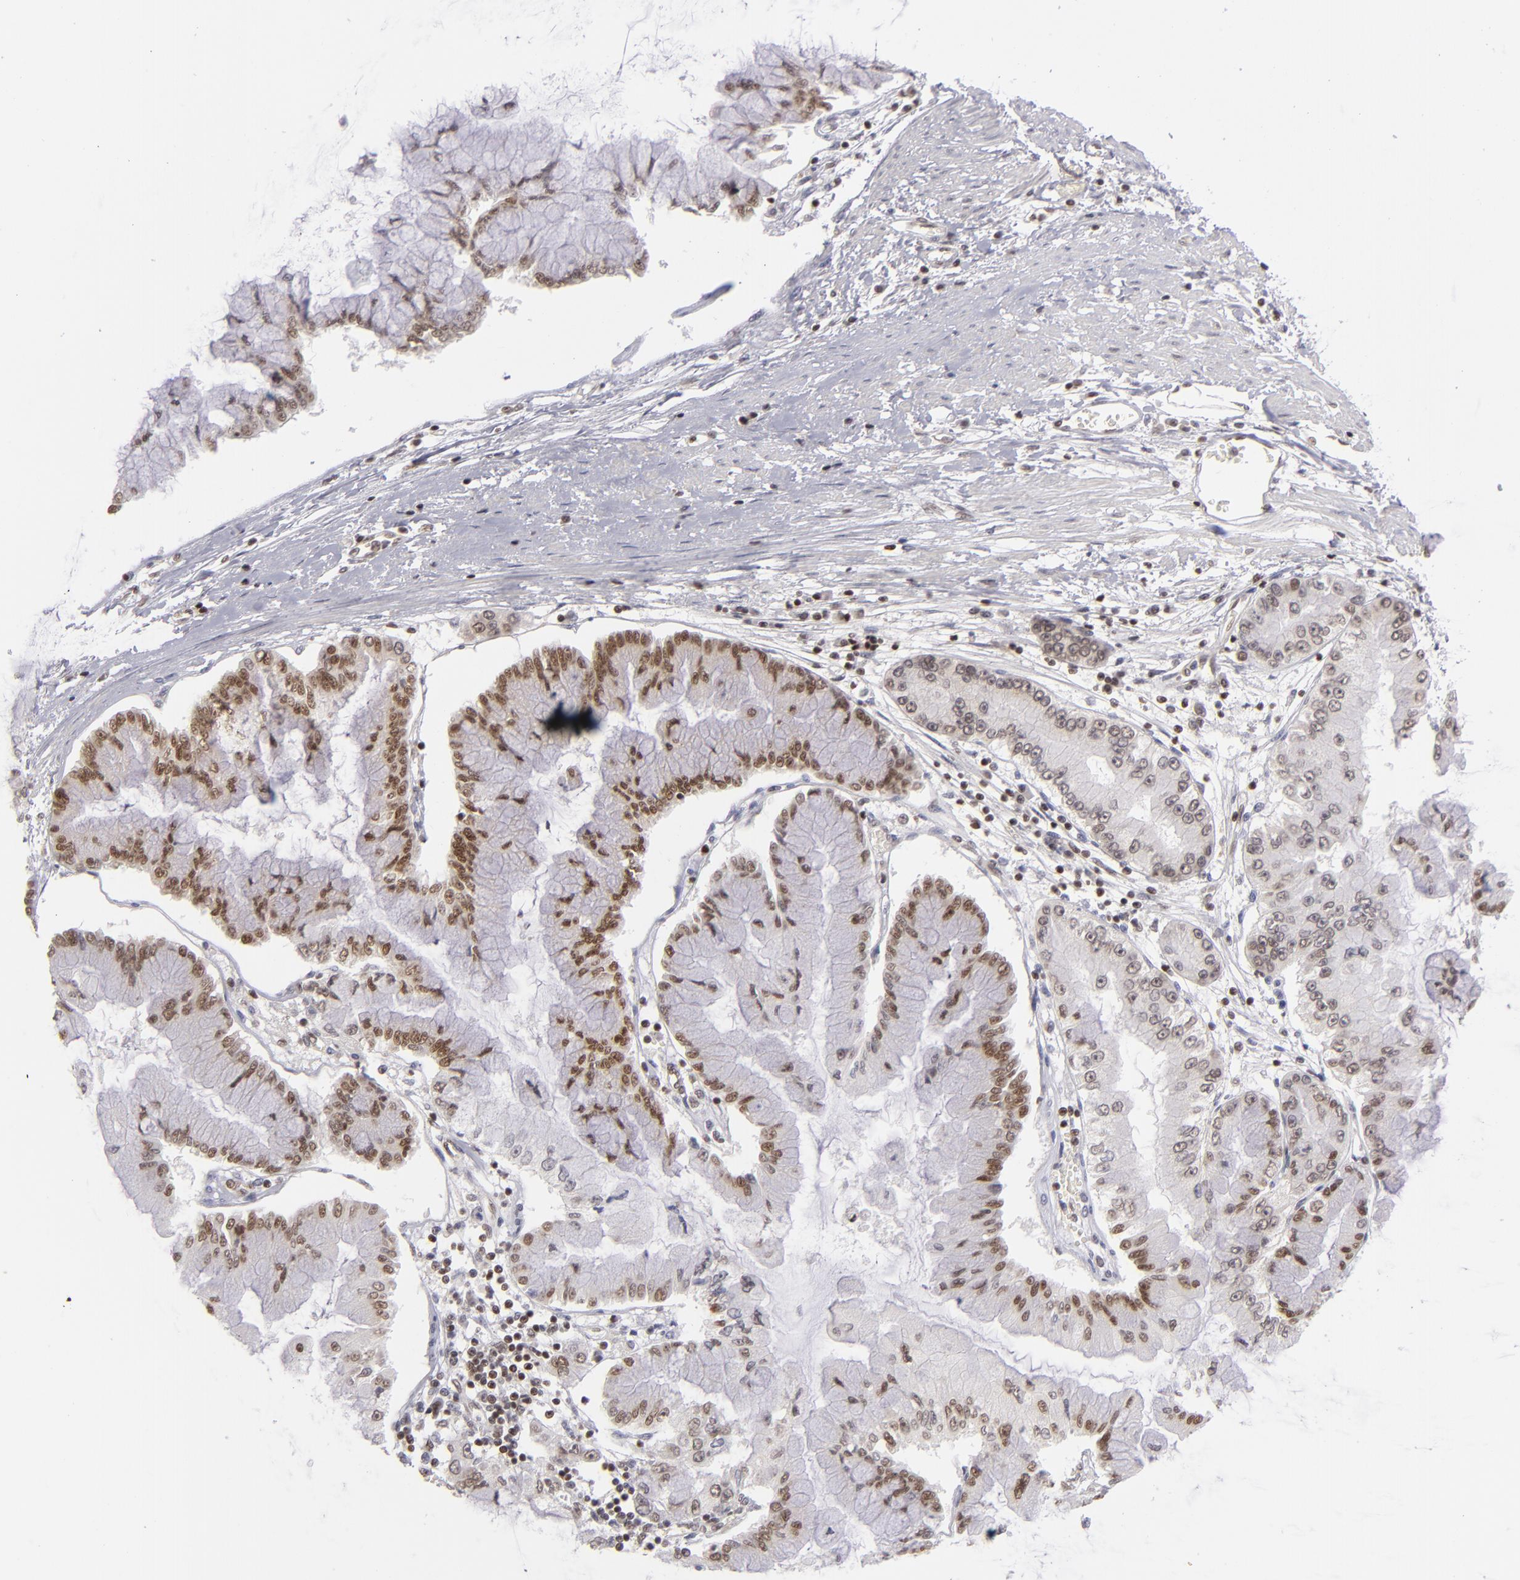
{"staining": {"intensity": "moderate", "quantity": "25%-75%", "location": "nuclear"}, "tissue": "liver cancer", "cell_type": "Tumor cells", "image_type": "cancer", "snomed": [{"axis": "morphology", "description": "Cholangiocarcinoma"}, {"axis": "topography", "description": "Liver"}], "caption": "Moderate nuclear expression is seen in about 25%-75% of tumor cells in liver cancer (cholangiocarcinoma). (brown staining indicates protein expression, while blue staining denotes nuclei).", "gene": "MLLT3", "patient": {"sex": "female", "age": 79}}